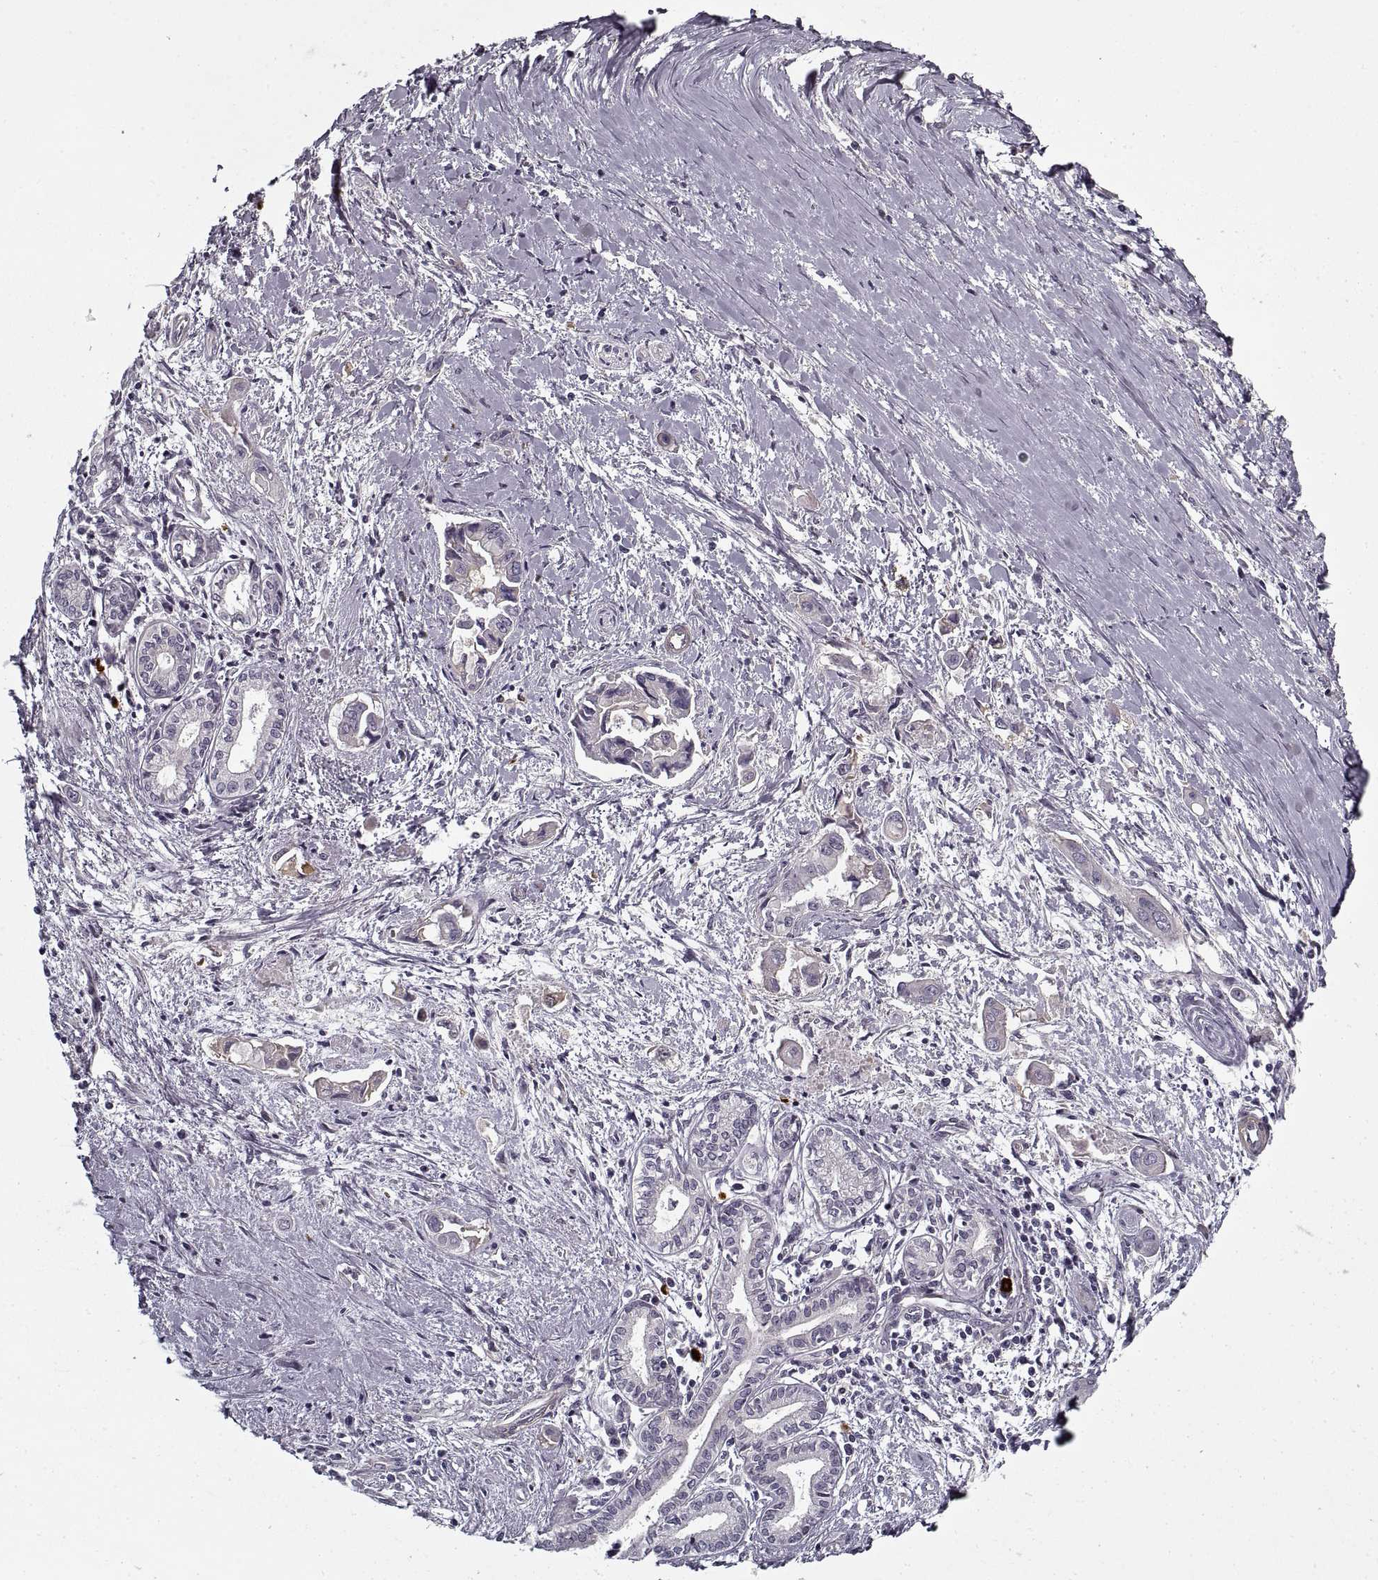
{"staining": {"intensity": "negative", "quantity": "none", "location": "none"}, "tissue": "pancreatic cancer", "cell_type": "Tumor cells", "image_type": "cancer", "snomed": [{"axis": "morphology", "description": "Adenocarcinoma, NOS"}, {"axis": "topography", "description": "Pancreas"}], "caption": "The image exhibits no staining of tumor cells in pancreatic cancer (adenocarcinoma).", "gene": "LAMB2", "patient": {"sex": "male", "age": 60}}